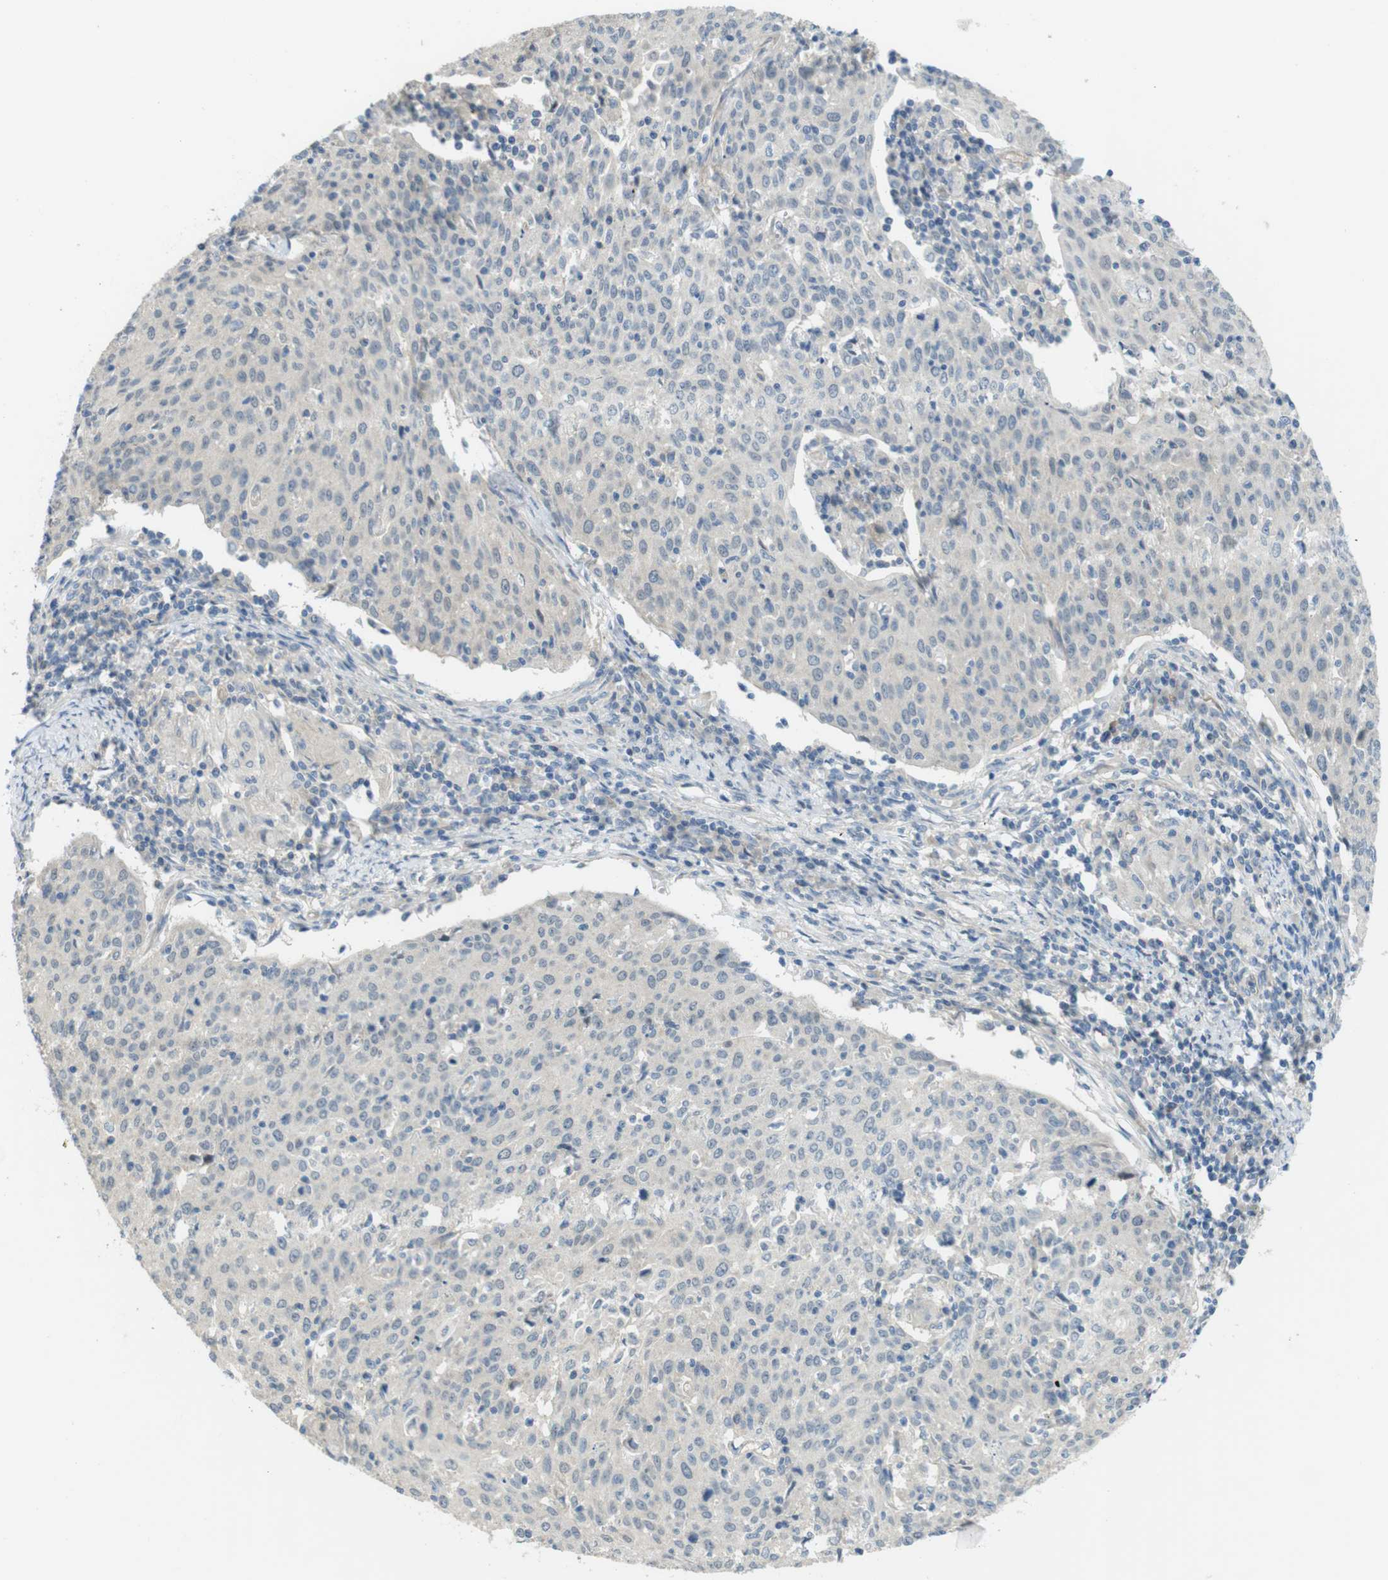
{"staining": {"intensity": "negative", "quantity": "none", "location": "none"}, "tissue": "cervical cancer", "cell_type": "Tumor cells", "image_type": "cancer", "snomed": [{"axis": "morphology", "description": "Squamous cell carcinoma, NOS"}, {"axis": "topography", "description": "Cervix"}], "caption": "The image demonstrates no significant positivity in tumor cells of cervical squamous cell carcinoma. (Immunohistochemistry, brightfield microscopy, high magnification).", "gene": "ABHD15", "patient": {"sex": "female", "age": 38}}